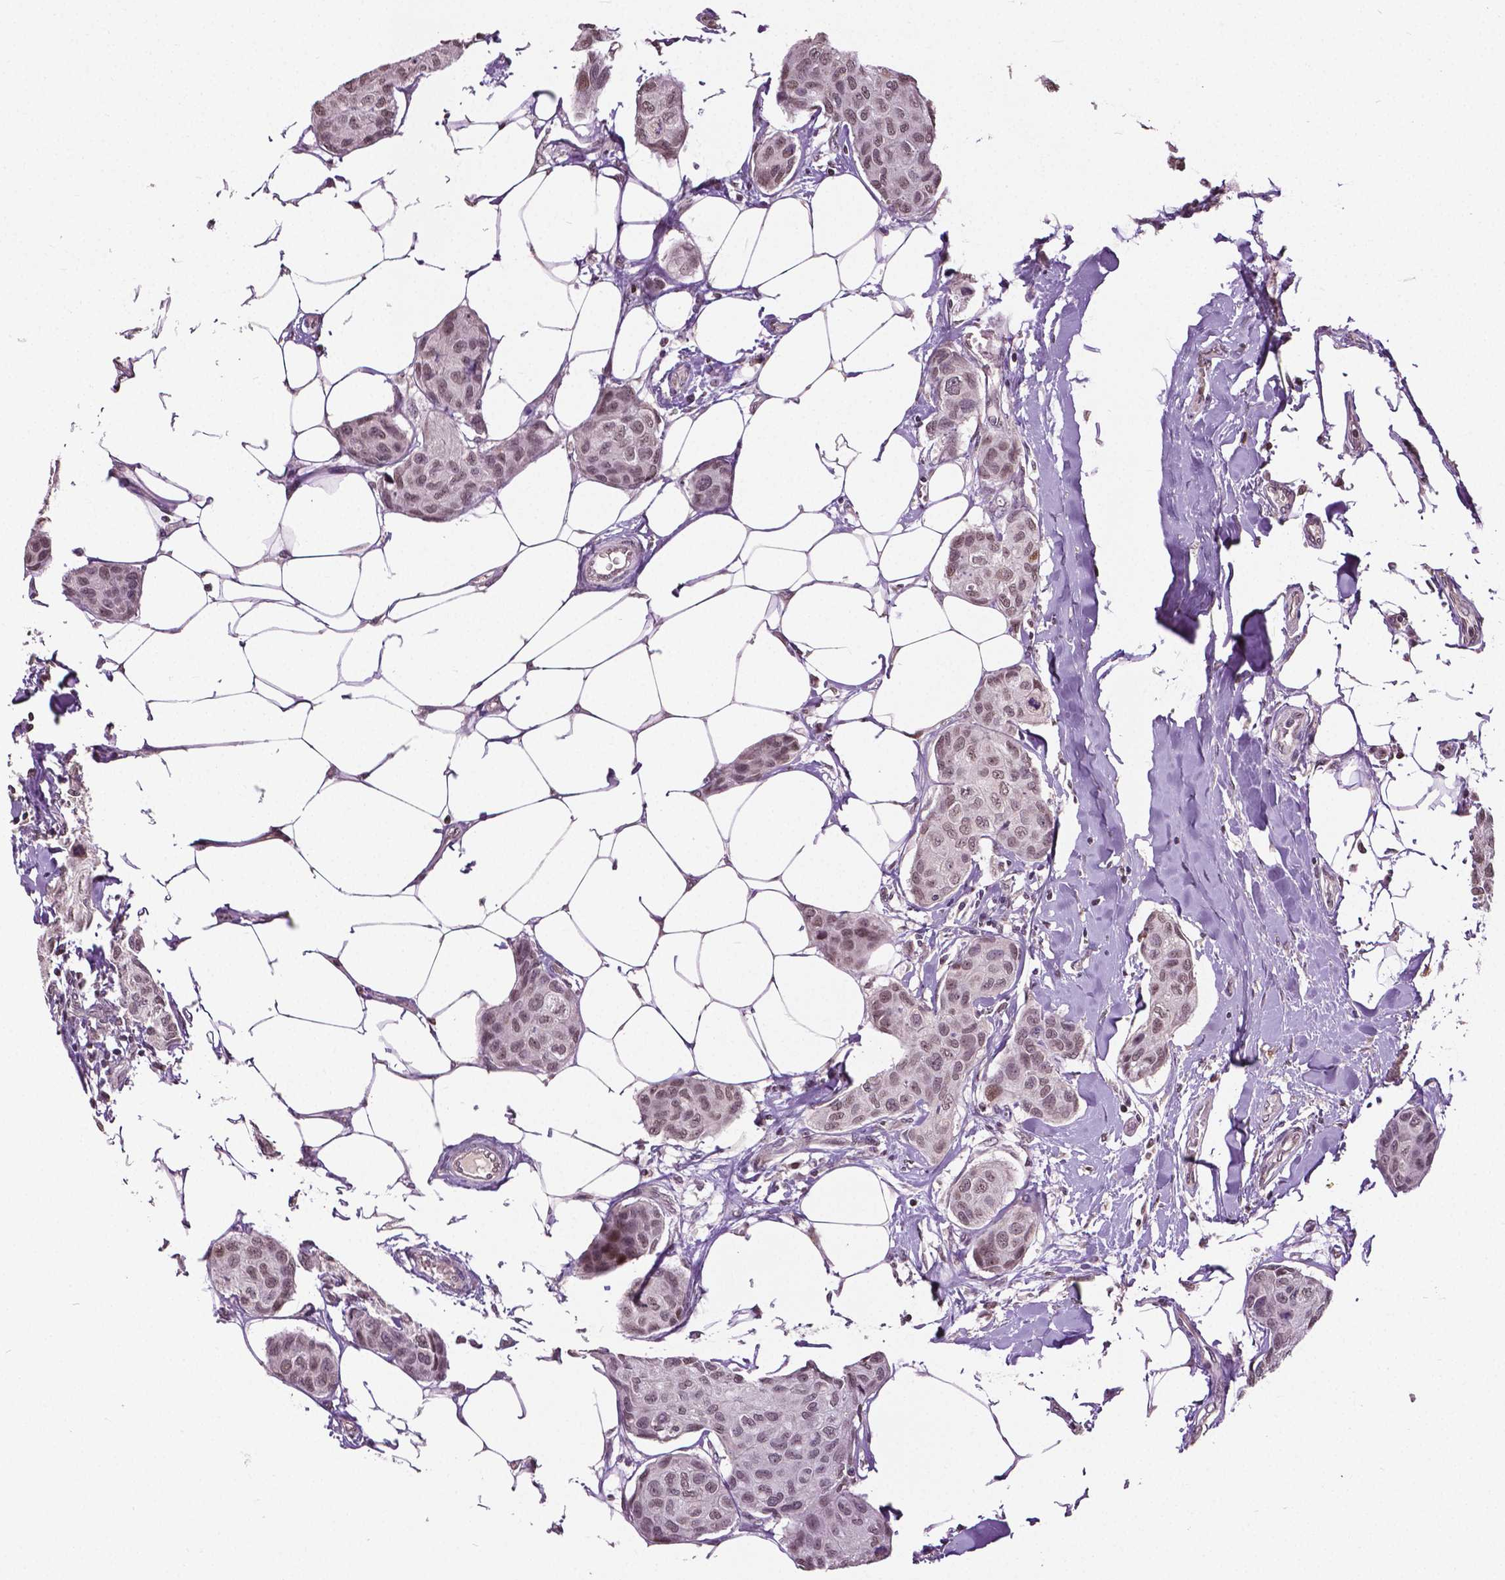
{"staining": {"intensity": "weak", "quantity": ">75%", "location": "nuclear"}, "tissue": "breast cancer", "cell_type": "Tumor cells", "image_type": "cancer", "snomed": [{"axis": "morphology", "description": "Duct carcinoma"}, {"axis": "topography", "description": "Breast"}], "caption": "Breast intraductal carcinoma was stained to show a protein in brown. There is low levels of weak nuclear expression in about >75% of tumor cells. Ihc stains the protein of interest in brown and the nuclei are stained blue.", "gene": "DLX5", "patient": {"sex": "female", "age": 80}}